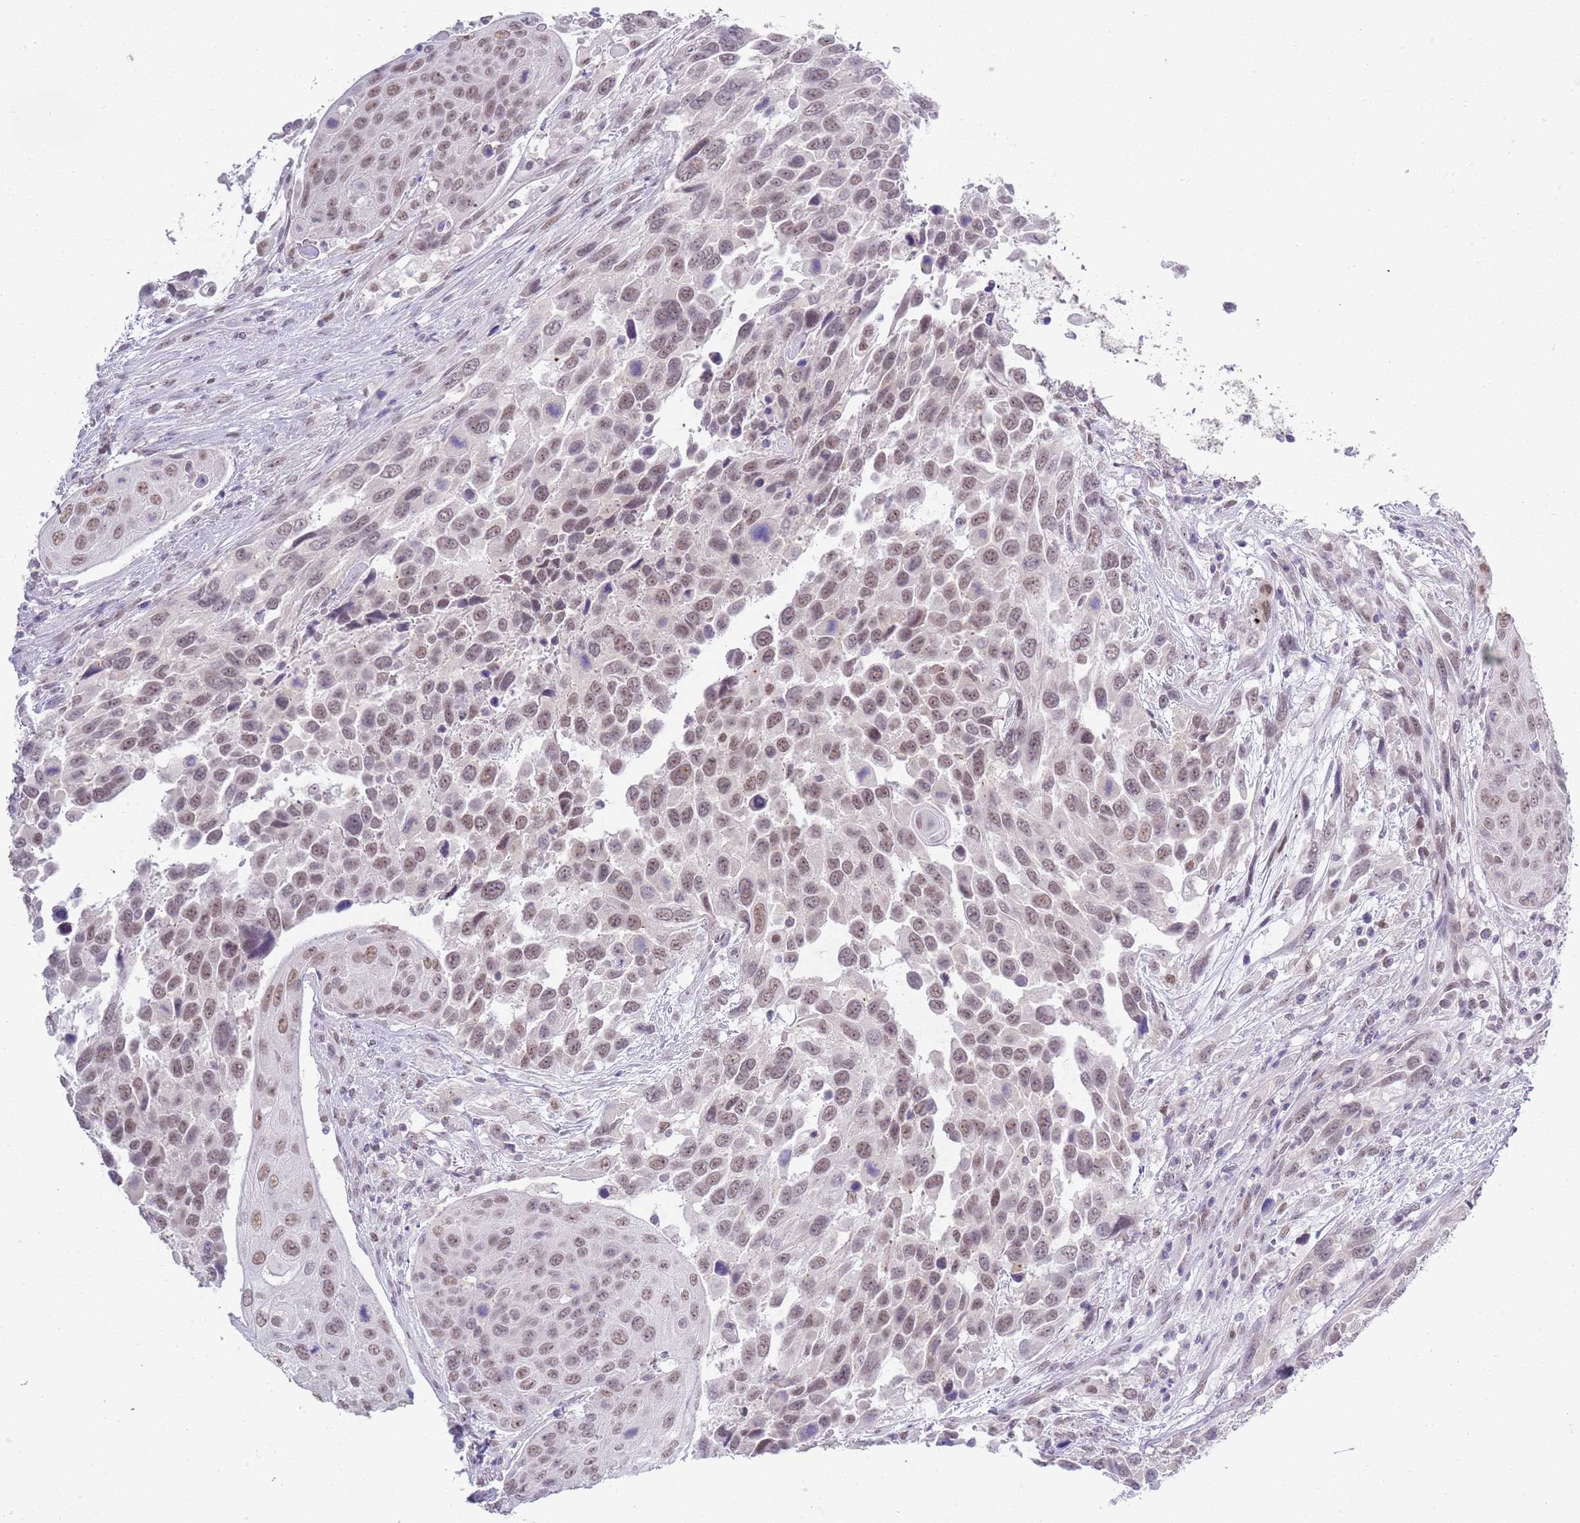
{"staining": {"intensity": "weak", "quantity": ">75%", "location": "nuclear"}, "tissue": "urothelial cancer", "cell_type": "Tumor cells", "image_type": "cancer", "snomed": [{"axis": "morphology", "description": "Urothelial carcinoma, High grade"}, {"axis": "topography", "description": "Urinary bladder"}], "caption": "Protein expression analysis of urothelial carcinoma (high-grade) shows weak nuclear expression in approximately >75% of tumor cells.", "gene": "SEPHS2", "patient": {"sex": "female", "age": 70}}